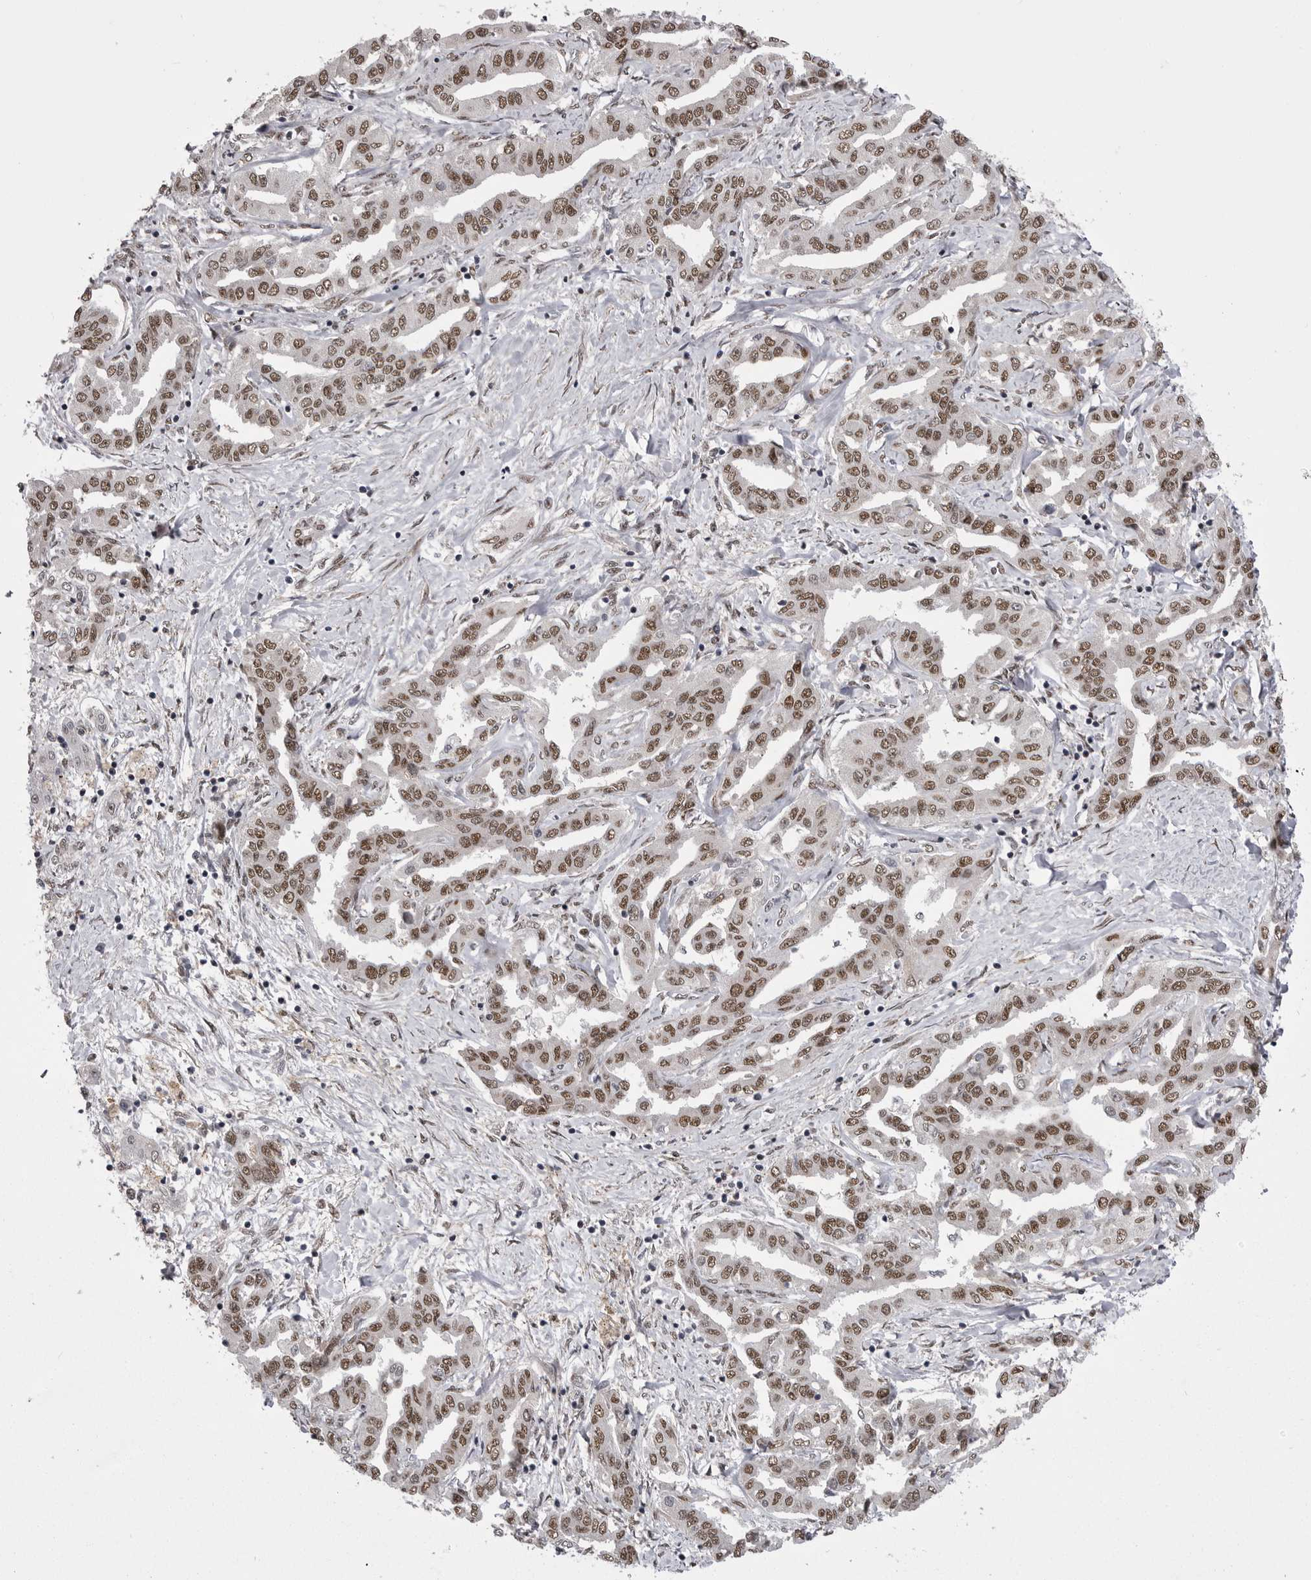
{"staining": {"intensity": "strong", "quantity": ">75%", "location": "nuclear"}, "tissue": "liver cancer", "cell_type": "Tumor cells", "image_type": "cancer", "snomed": [{"axis": "morphology", "description": "Cholangiocarcinoma"}, {"axis": "topography", "description": "Liver"}], "caption": "Tumor cells exhibit high levels of strong nuclear staining in about >75% of cells in liver cancer. (DAB (3,3'-diaminobenzidine) IHC with brightfield microscopy, high magnification).", "gene": "MEPCE", "patient": {"sex": "male", "age": 59}}